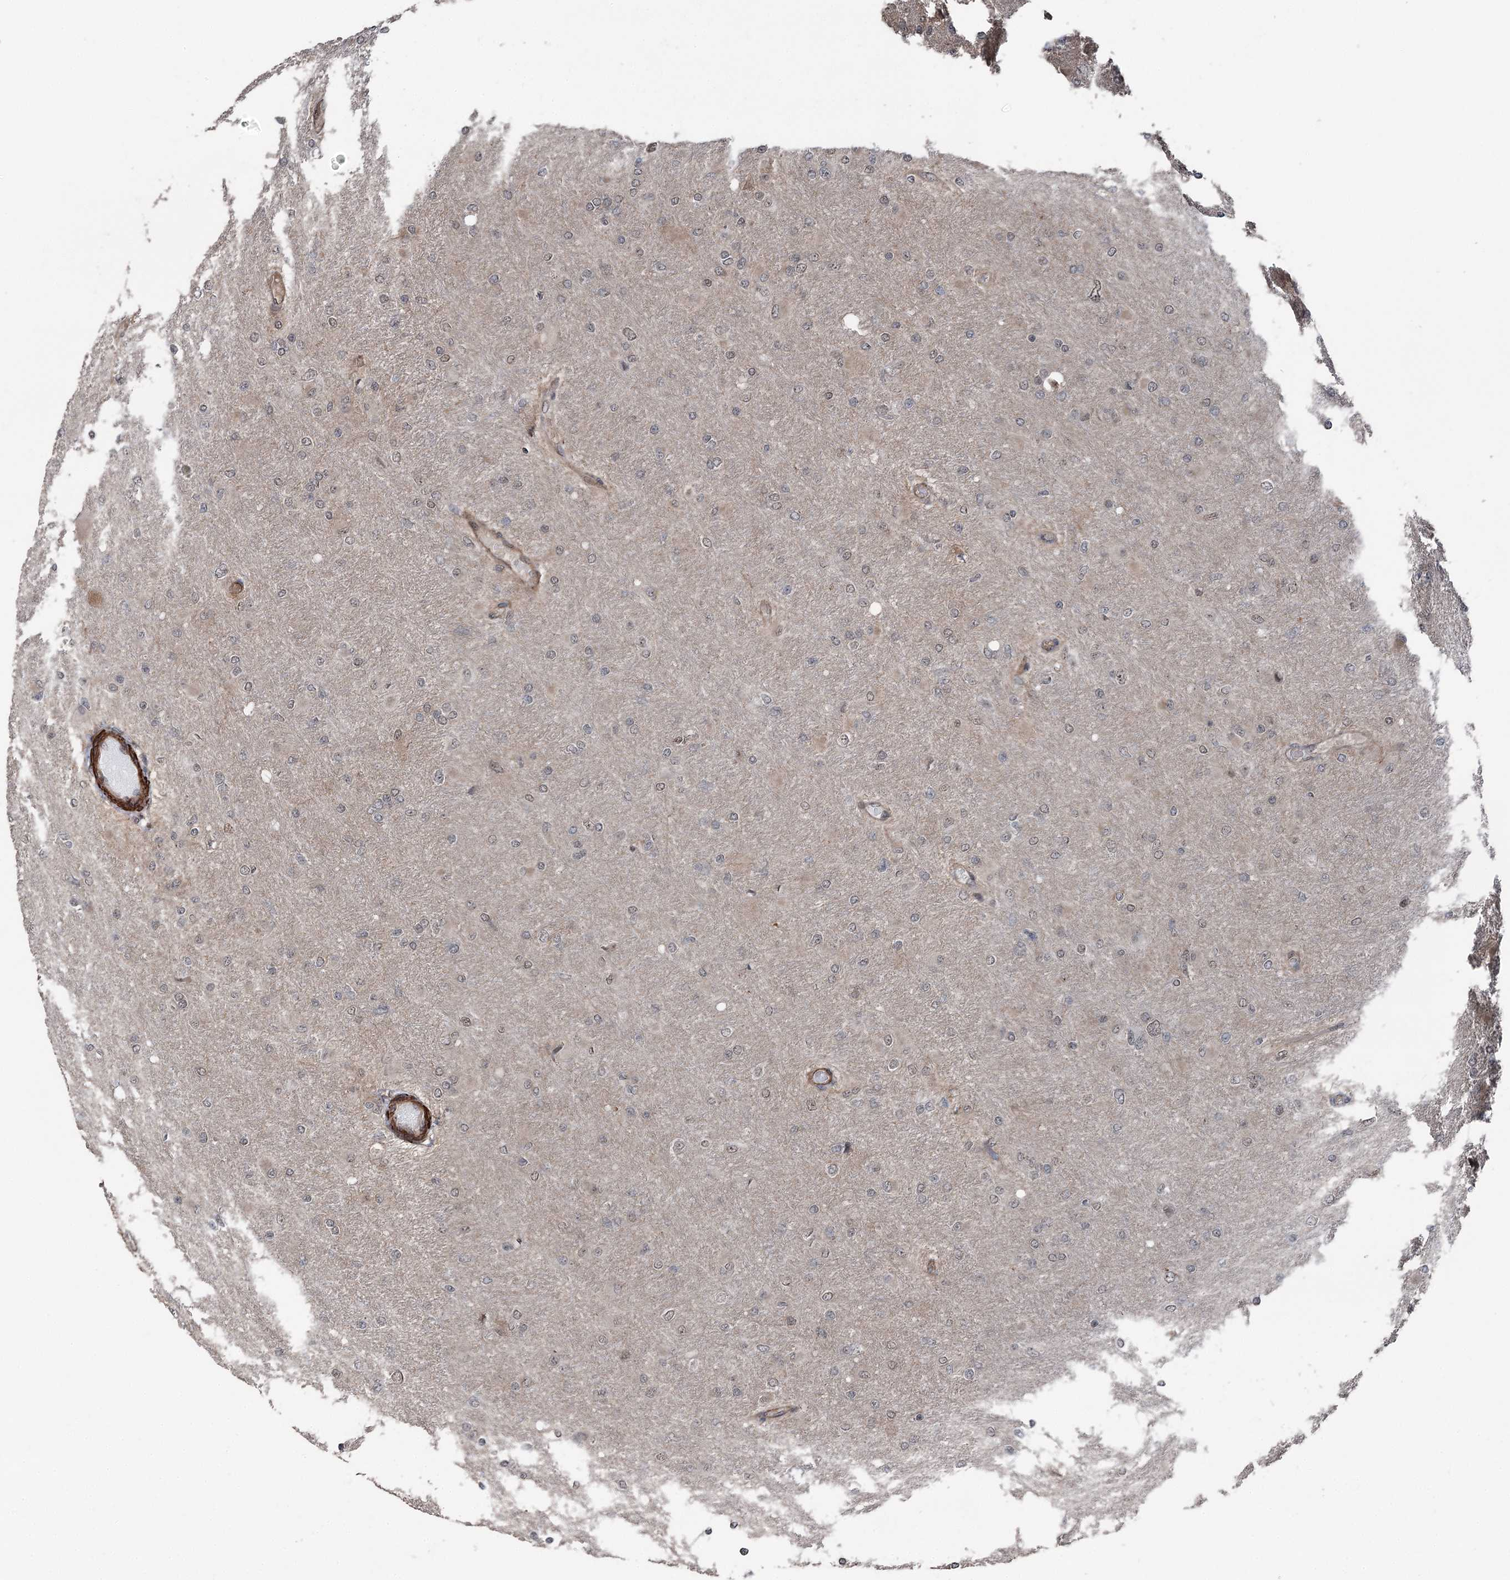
{"staining": {"intensity": "negative", "quantity": "none", "location": "none"}, "tissue": "glioma", "cell_type": "Tumor cells", "image_type": "cancer", "snomed": [{"axis": "morphology", "description": "Glioma, malignant, High grade"}, {"axis": "topography", "description": "Cerebral cortex"}], "caption": "DAB (3,3'-diaminobenzidine) immunohistochemical staining of malignant glioma (high-grade) reveals no significant expression in tumor cells.", "gene": "CCDC82", "patient": {"sex": "female", "age": 36}}